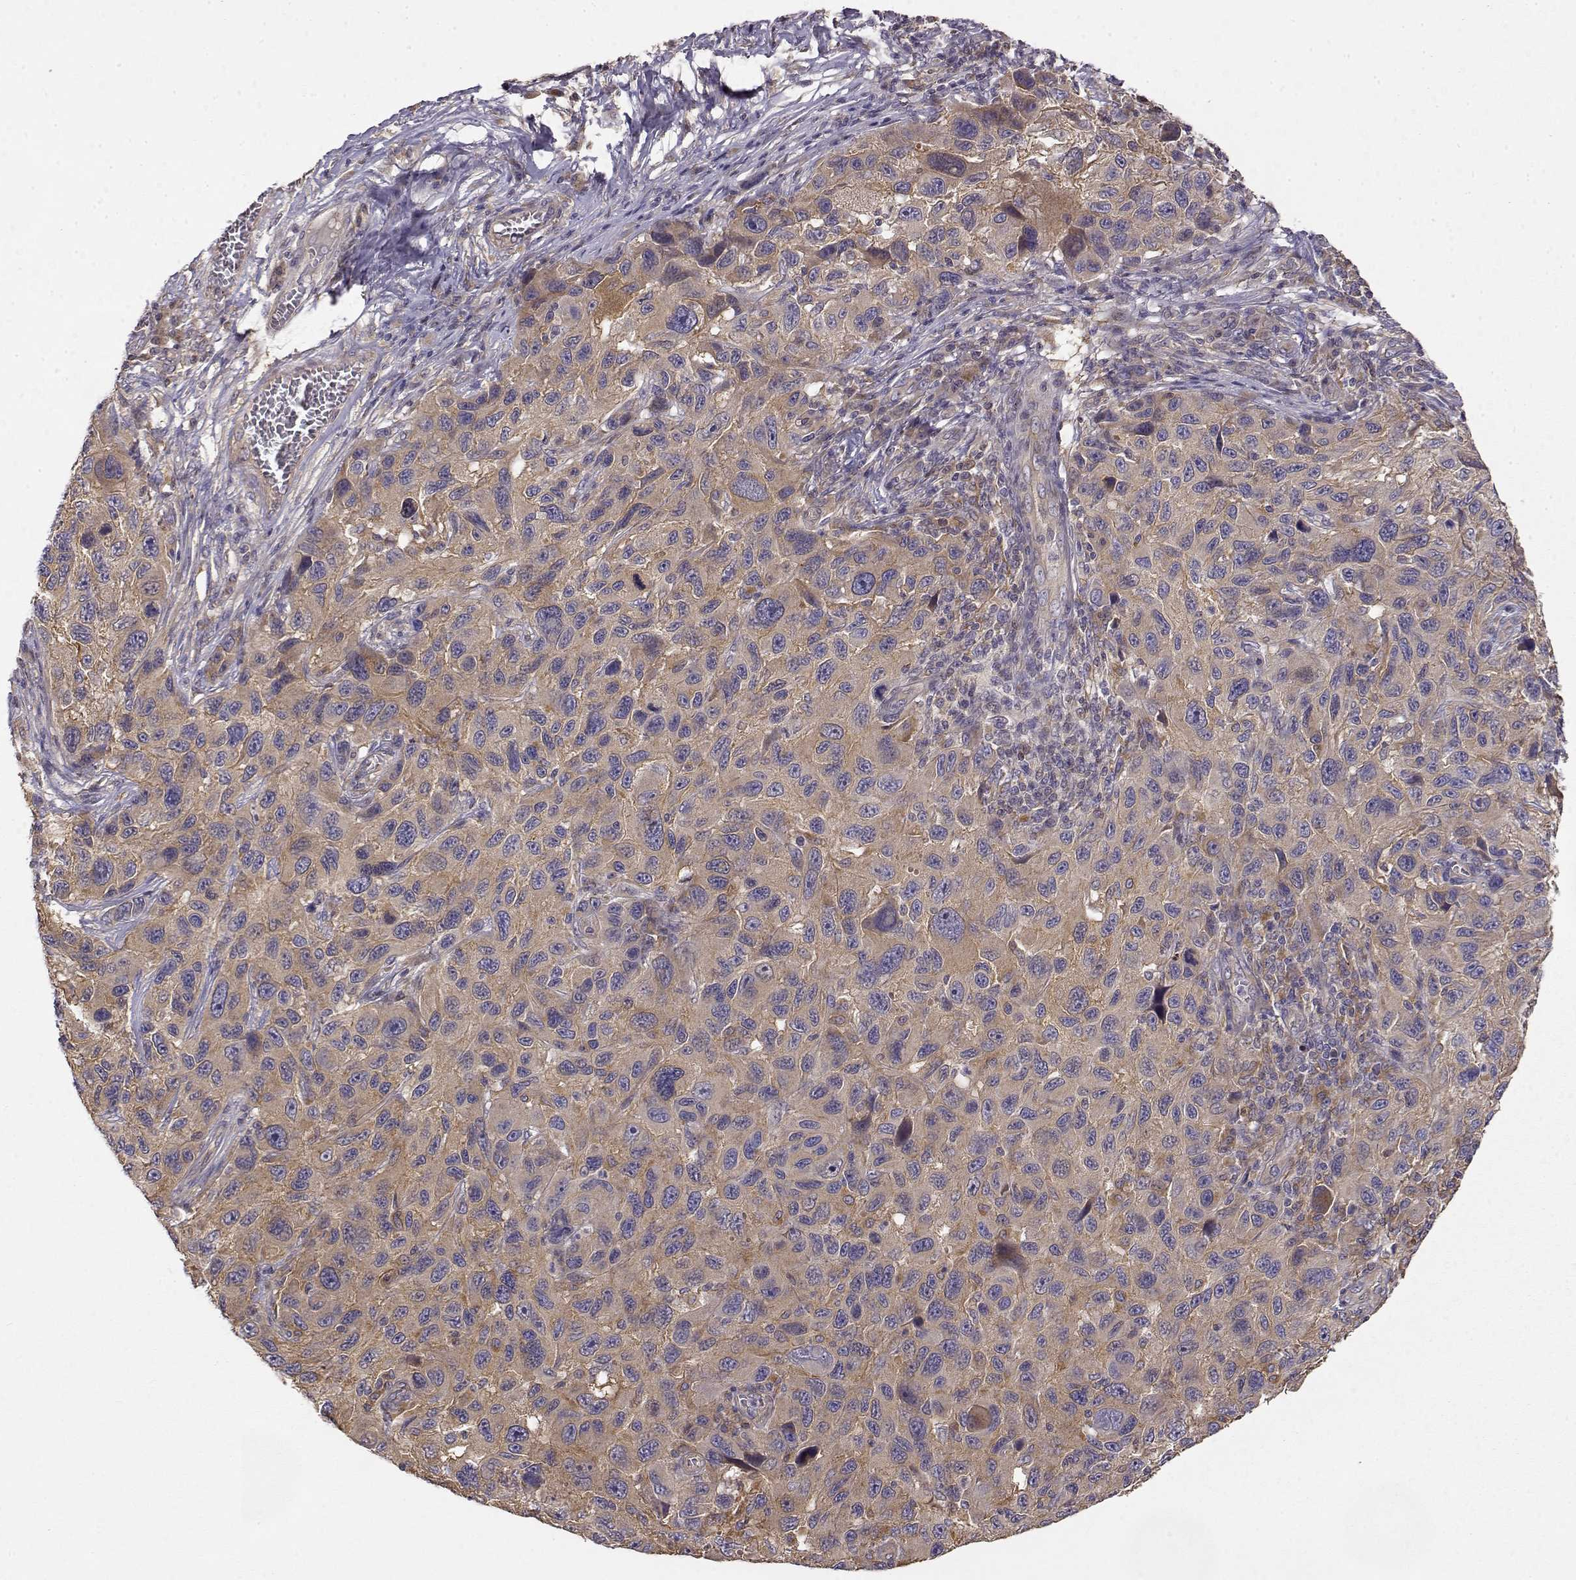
{"staining": {"intensity": "weak", "quantity": ">75%", "location": "cytoplasmic/membranous"}, "tissue": "melanoma", "cell_type": "Tumor cells", "image_type": "cancer", "snomed": [{"axis": "morphology", "description": "Malignant melanoma, NOS"}, {"axis": "topography", "description": "Skin"}], "caption": "Malignant melanoma stained with DAB immunohistochemistry (IHC) displays low levels of weak cytoplasmic/membranous staining in about >75% of tumor cells. Immunohistochemistry stains the protein in brown and the nuclei are stained blue.", "gene": "CRIM1", "patient": {"sex": "male", "age": 53}}